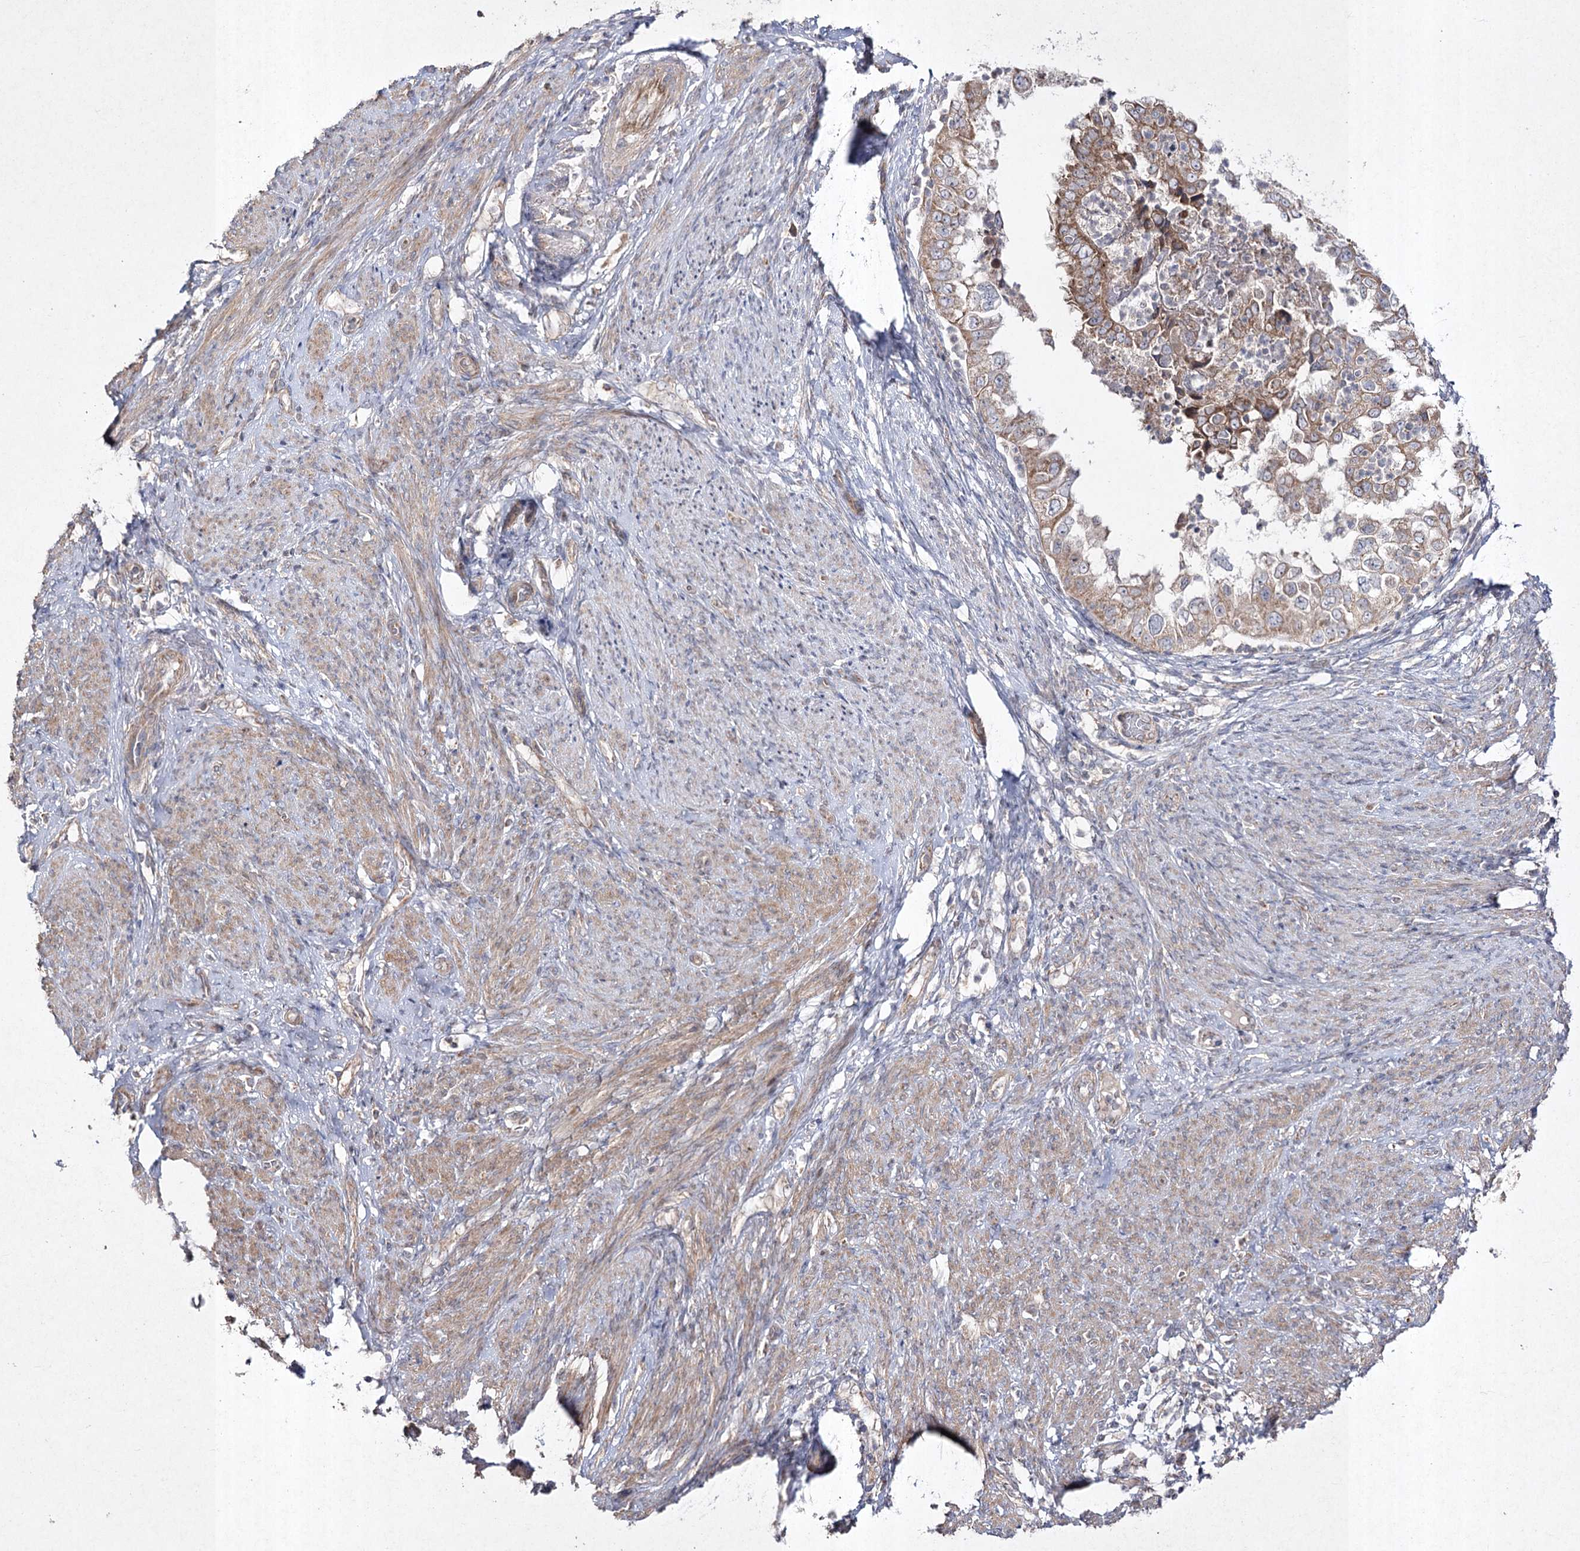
{"staining": {"intensity": "moderate", "quantity": "25%-75%", "location": "cytoplasmic/membranous"}, "tissue": "endometrial cancer", "cell_type": "Tumor cells", "image_type": "cancer", "snomed": [{"axis": "morphology", "description": "Adenocarcinoma, NOS"}, {"axis": "topography", "description": "Endometrium"}], "caption": "Protein staining of endometrial adenocarcinoma tissue exhibits moderate cytoplasmic/membranous positivity in about 25%-75% of tumor cells. (DAB (3,3'-diaminobenzidine) IHC, brown staining for protein, blue staining for nuclei).", "gene": "FANCL", "patient": {"sex": "female", "age": 85}}